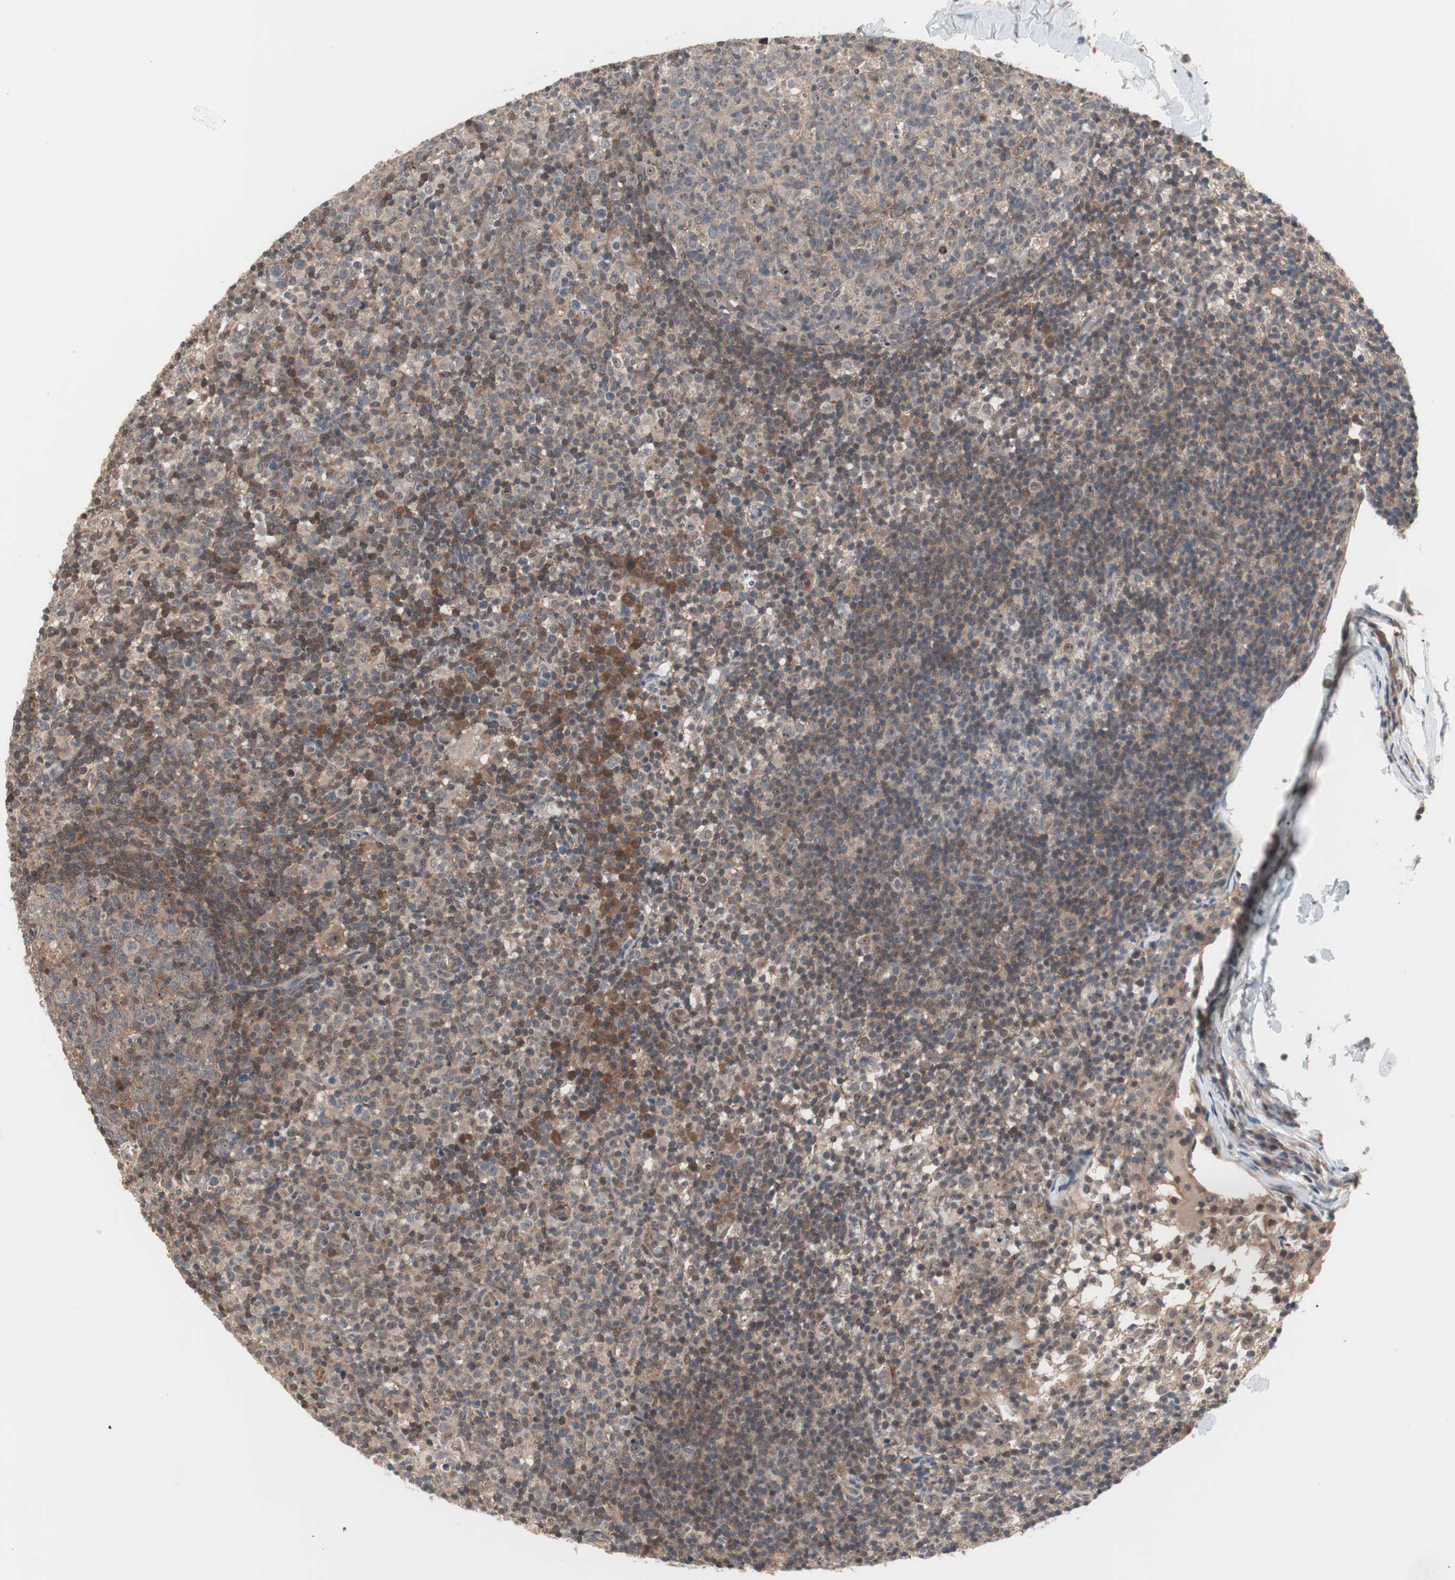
{"staining": {"intensity": "weak", "quantity": ">75%", "location": "cytoplasmic/membranous"}, "tissue": "lymph node", "cell_type": "Germinal center cells", "image_type": "normal", "snomed": [{"axis": "morphology", "description": "Normal tissue, NOS"}, {"axis": "morphology", "description": "Inflammation, NOS"}, {"axis": "topography", "description": "Lymph node"}], "caption": "Immunohistochemical staining of normal lymph node exhibits >75% levels of weak cytoplasmic/membranous protein expression in about >75% of germinal center cells. (DAB IHC with brightfield microscopy, high magnification).", "gene": "IRS1", "patient": {"sex": "male", "age": 55}}